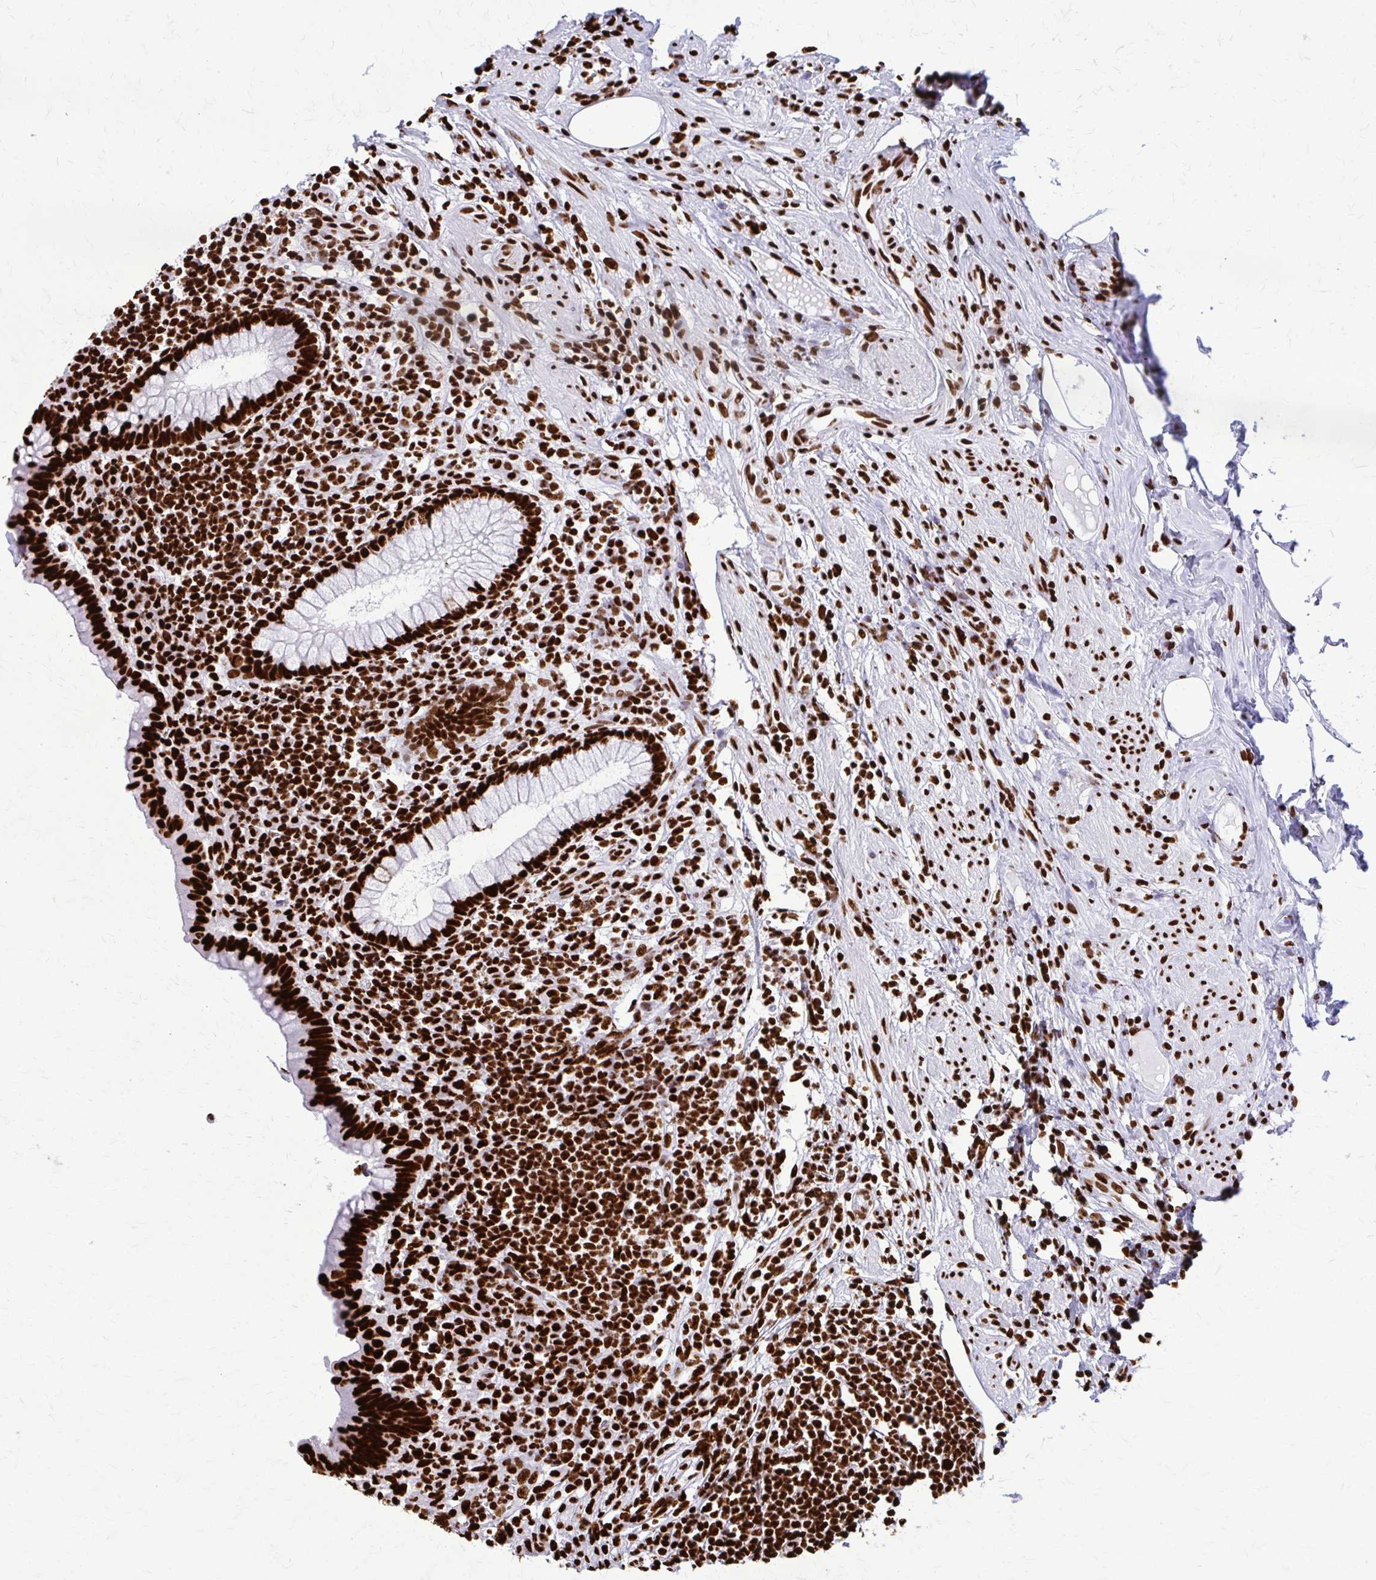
{"staining": {"intensity": "strong", "quantity": ">75%", "location": "nuclear"}, "tissue": "appendix", "cell_type": "Glandular cells", "image_type": "normal", "snomed": [{"axis": "morphology", "description": "Normal tissue, NOS"}, {"axis": "topography", "description": "Appendix"}], "caption": "Glandular cells reveal high levels of strong nuclear expression in approximately >75% of cells in unremarkable human appendix. (IHC, brightfield microscopy, high magnification).", "gene": "SFPQ", "patient": {"sex": "female", "age": 56}}